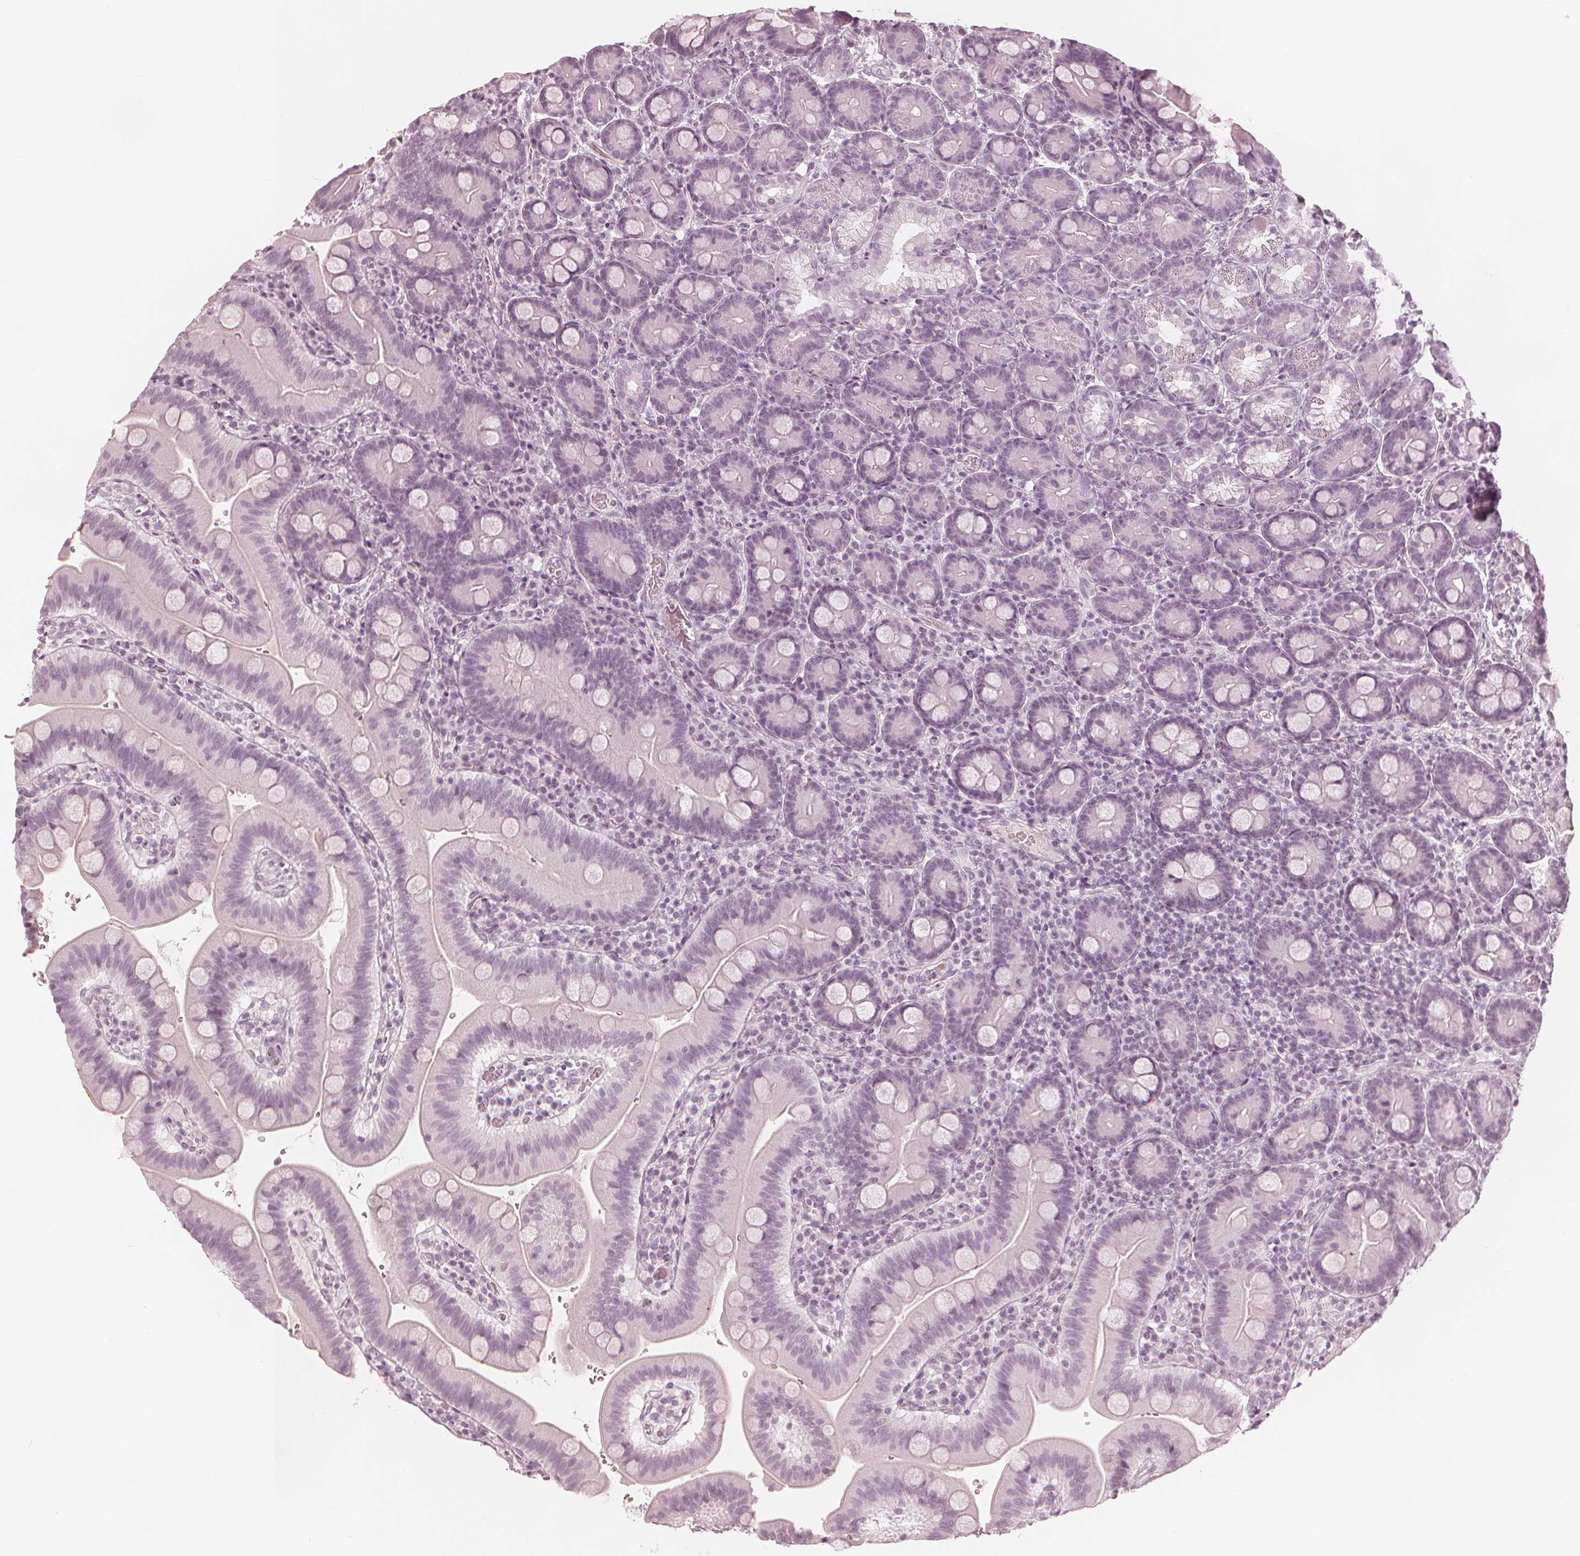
{"staining": {"intensity": "negative", "quantity": "none", "location": "none"}, "tissue": "duodenum", "cell_type": "Glandular cells", "image_type": "normal", "snomed": [{"axis": "morphology", "description": "Normal tissue, NOS"}, {"axis": "topography", "description": "Pancreas"}, {"axis": "topography", "description": "Duodenum"}], "caption": "This is a micrograph of immunohistochemistry staining of benign duodenum, which shows no positivity in glandular cells. (Stains: DAB (3,3'-diaminobenzidine) immunohistochemistry (IHC) with hematoxylin counter stain, Microscopy: brightfield microscopy at high magnification).", "gene": "PAEP", "patient": {"sex": "male", "age": 59}}